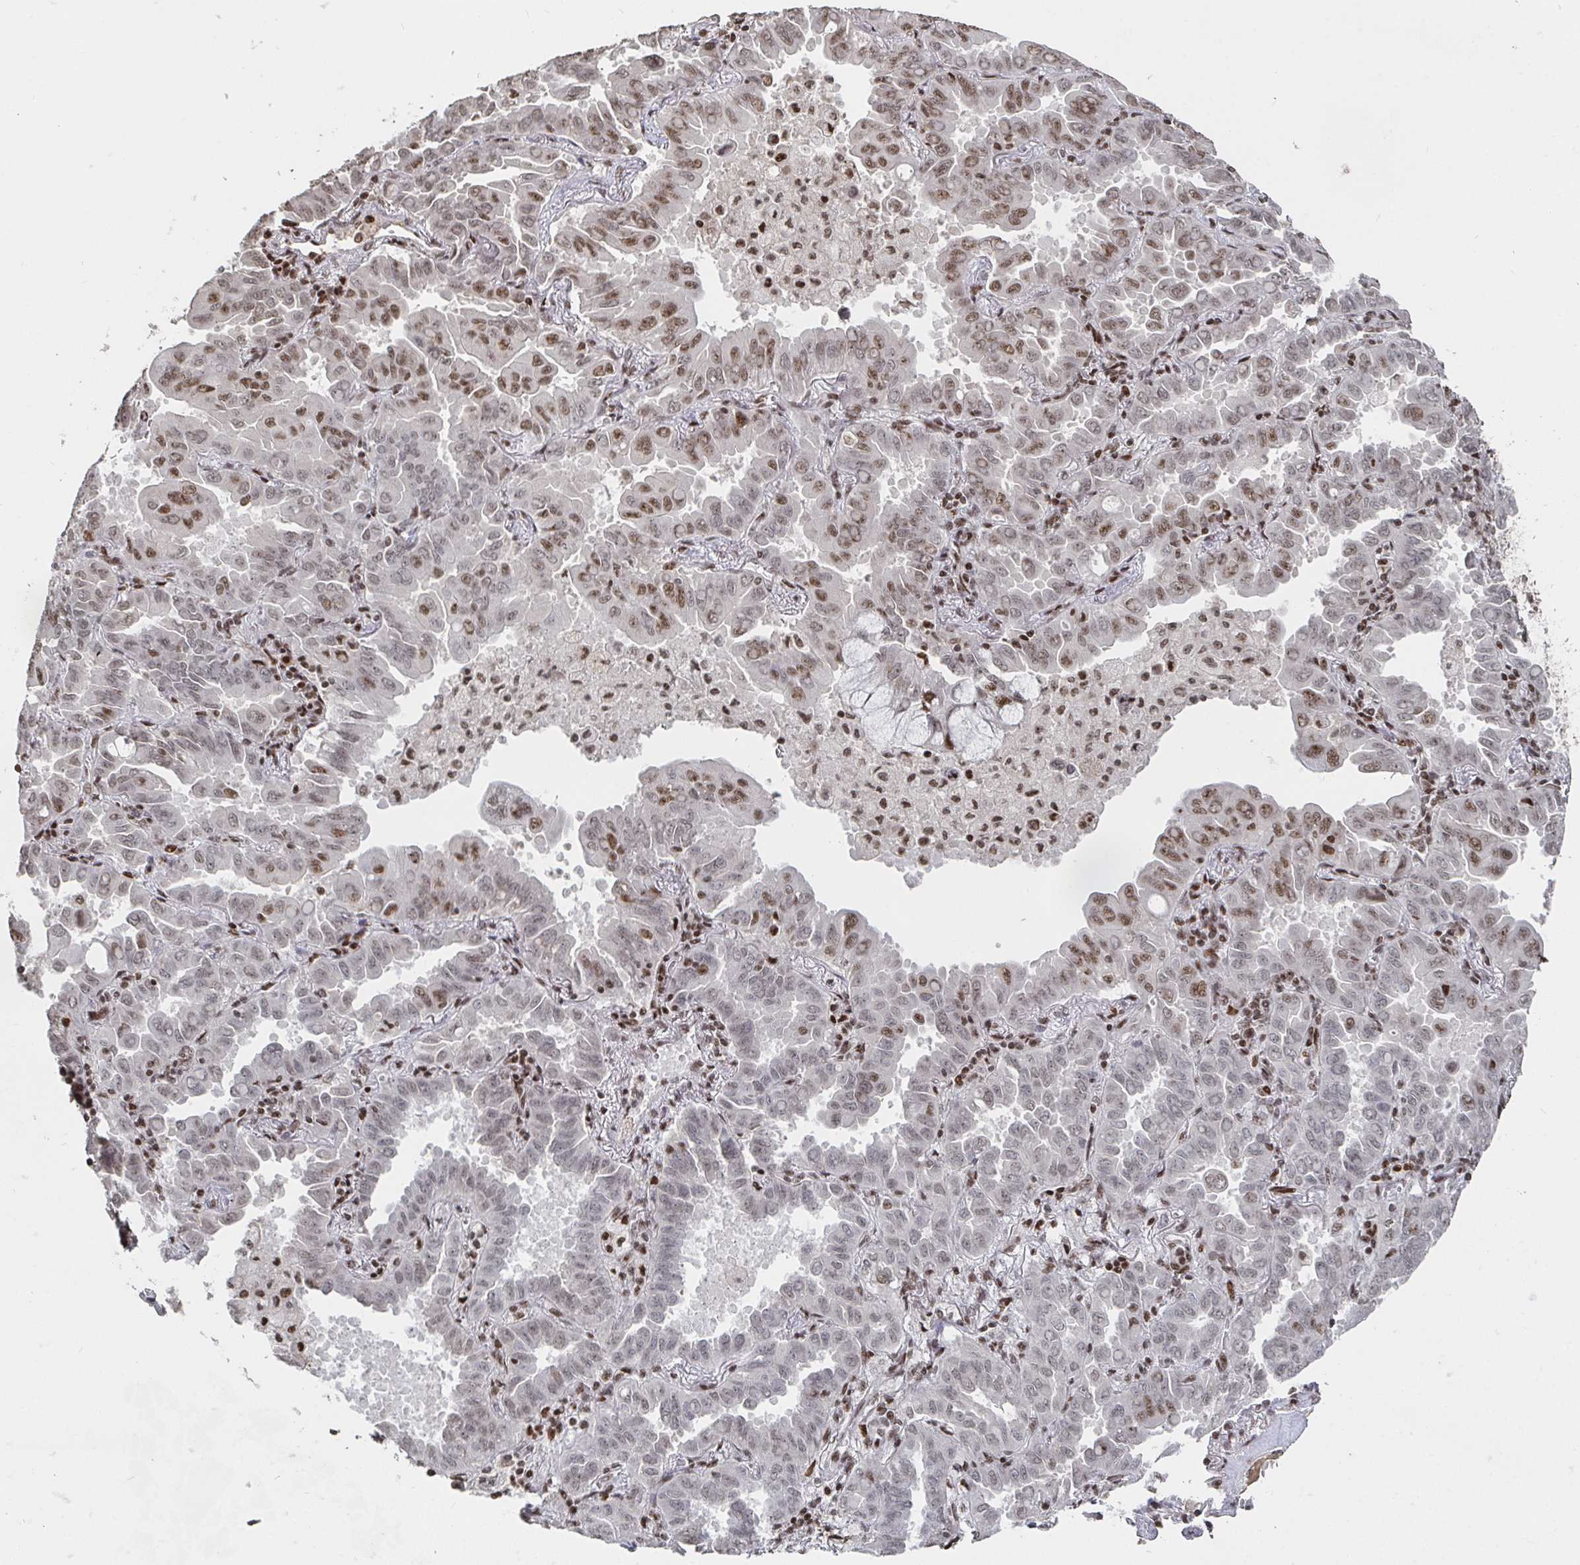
{"staining": {"intensity": "moderate", "quantity": "25%-75%", "location": "nuclear"}, "tissue": "lung cancer", "cell_type": "Tumor cells", "image_type": "cancer", "snomed": [{"axis": "morphology", "description": "Adenocarcinoma, NOS"}, {"axis": "topography", "description": "Lung"}], "caption": "This is an image of IHC staining of adenocarcinoma (lung), which shows moderate positivity in the nuclear of tumor cells.", "gene": "ZDHHC12", "patient": {"sex": "male", "age": 64}}